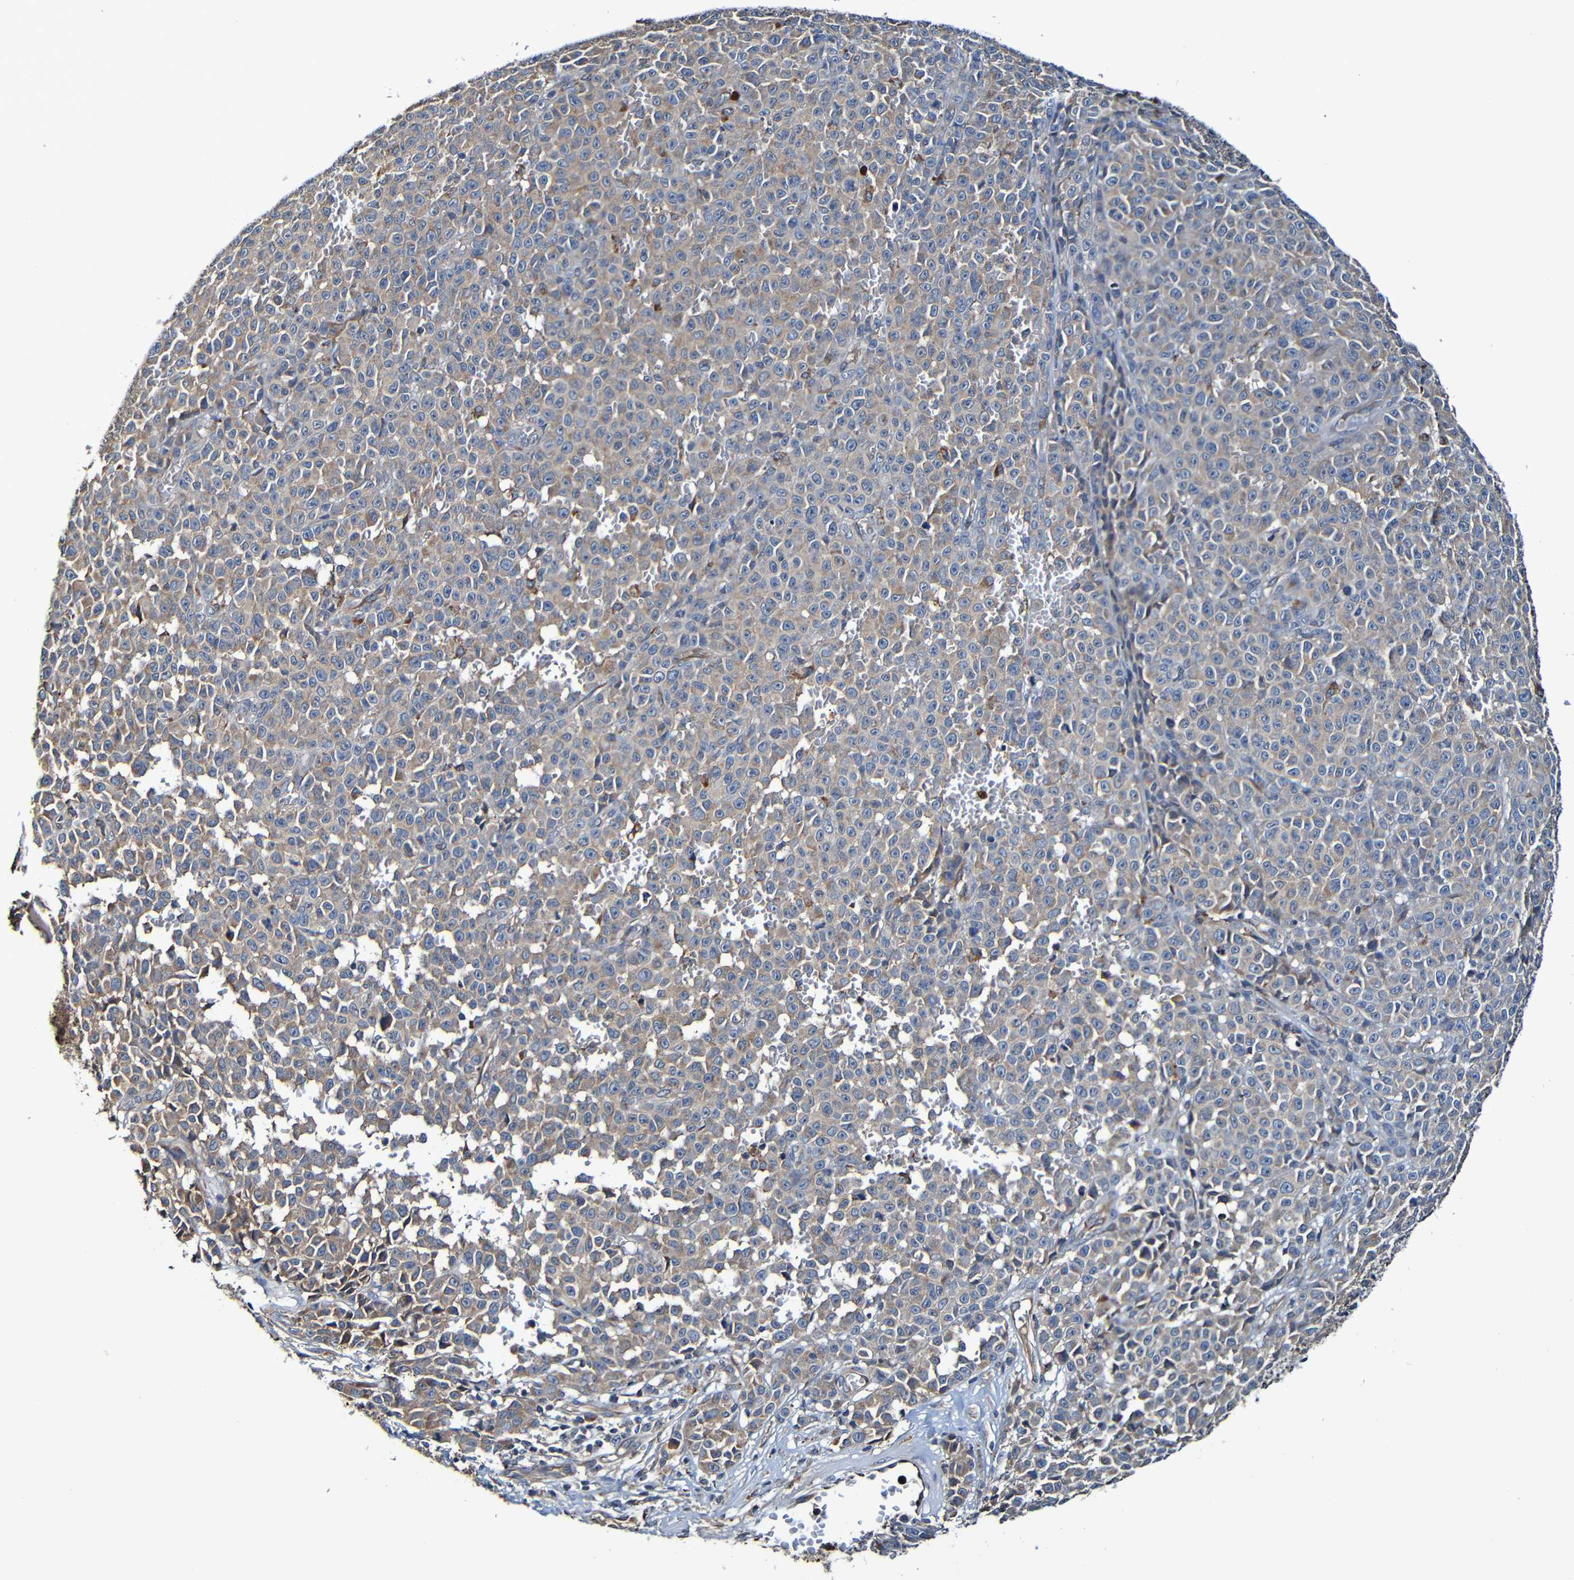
{"staining": {"intensity": "weak", "quantity": ">75%", "location": "cytoplasmic/membranous"}, "tissue": "melanoma", "cell_type": "Tumor cells", "image_type": "cancer", "snomed": [{"axis": "morphology", "description": "Malignant melanoma, NOS"}, {"axis": "topography", "description": "Skin"}], "caption": "IHC histopathology image of neoplastic tissue: melanoma stained using IHC shows low levels of weak protein expression localized specifically in the cytoplasmic/membranous of tumor cells, appearing as a cytoplasmic/membranous brown color.", "gene": "ADAM15", "patient": {"sex": "female", "age": 82}}